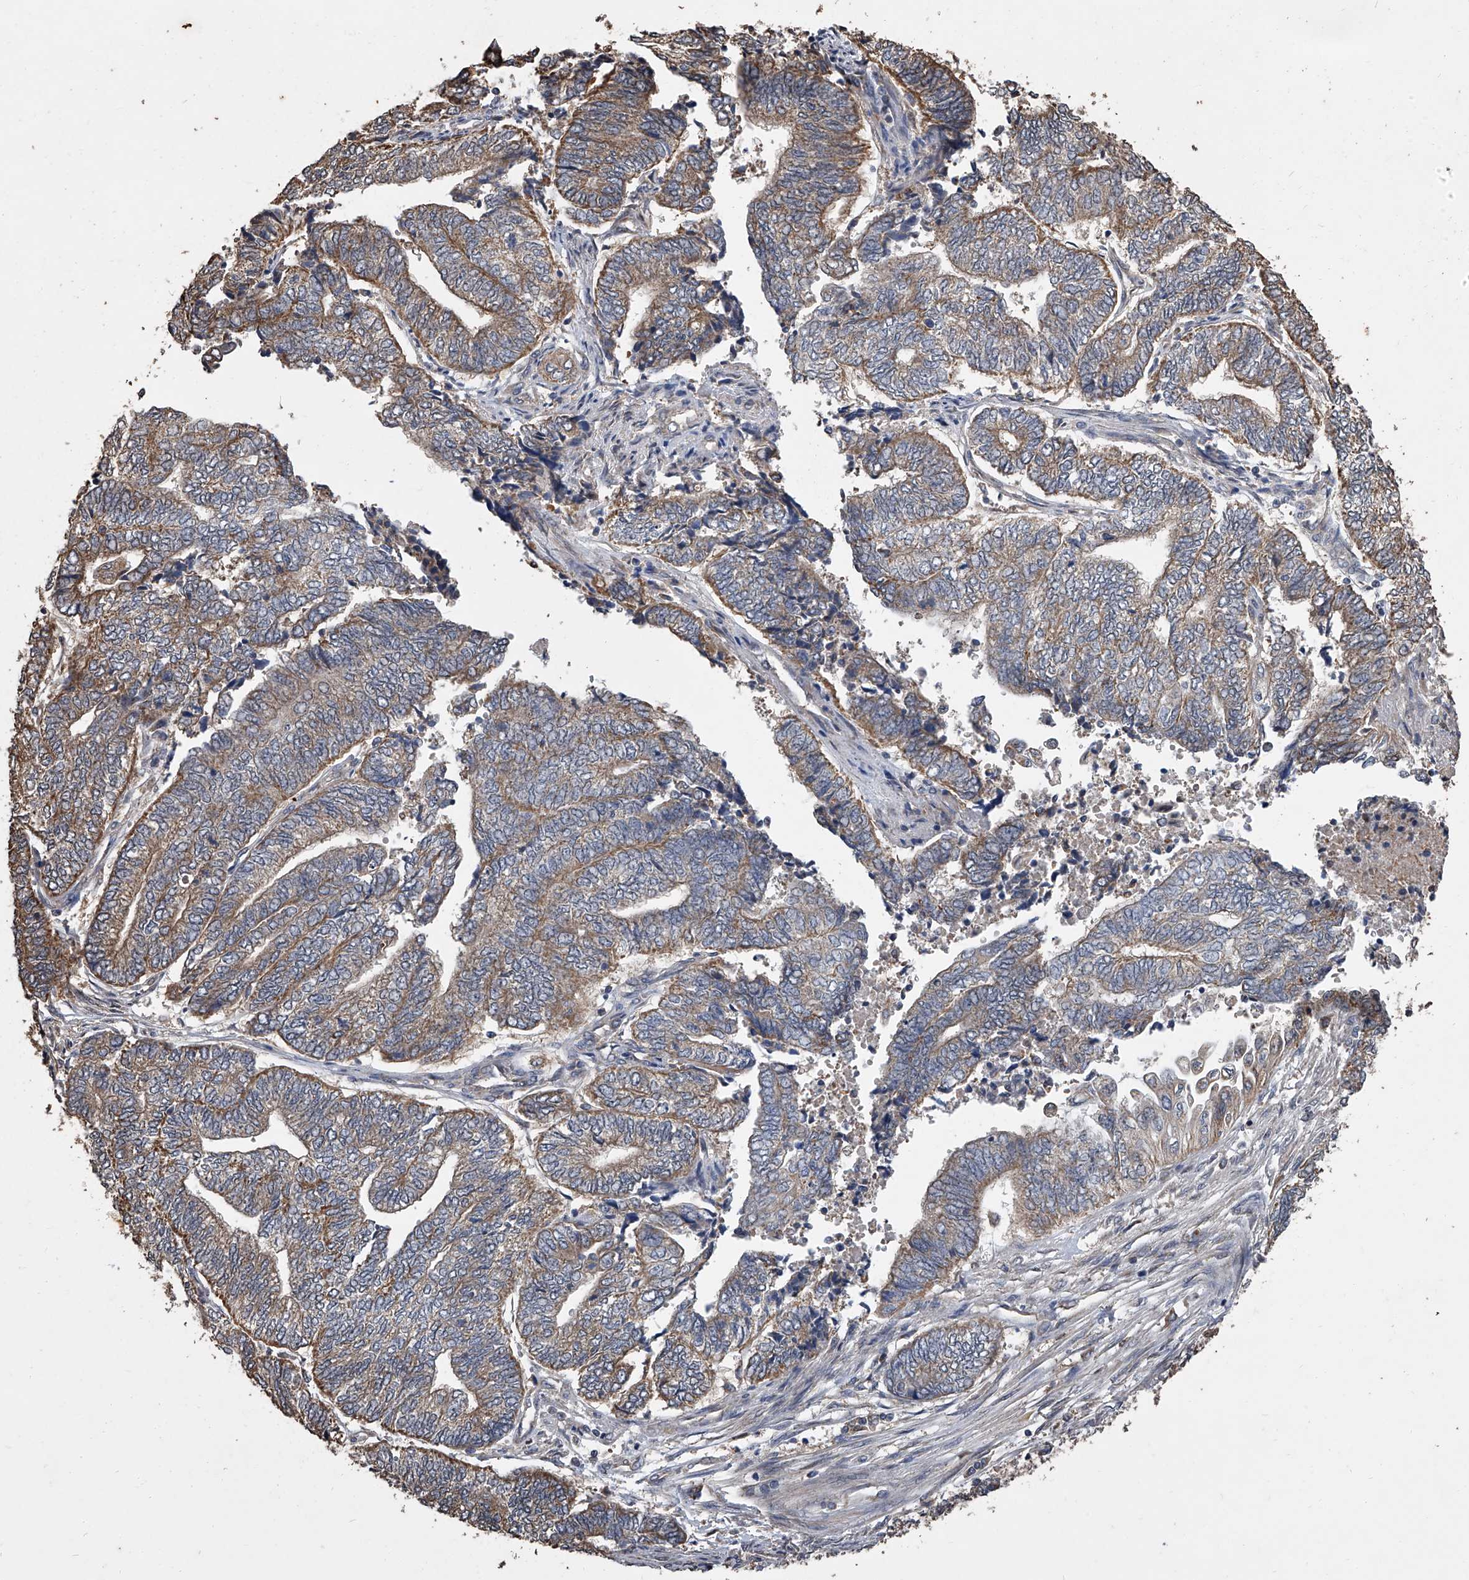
{"staining": {"intensity": "moderate", "quantity": ">75%", "location": "cytoplasmic/membranous"}, "tissue": "endometrial cancer", "cell_type": "Tumor cells", "image_type": "cancer", "snomed": [{"axis": "morphology", "description": "Adenocarcinoma, NOS"}, {"axis": "topography", "description": "Uterus"}, {"axis": "topography", "description": "Endometrium"}], "caption": "Endometrial adenocarcinoma stained with a brown dye displays moderate cytoplasmic/membranous positive staining in about >75% of tumor cells.", "gene": "LTV1", "patient": {"sex": "female", "age": 70}}